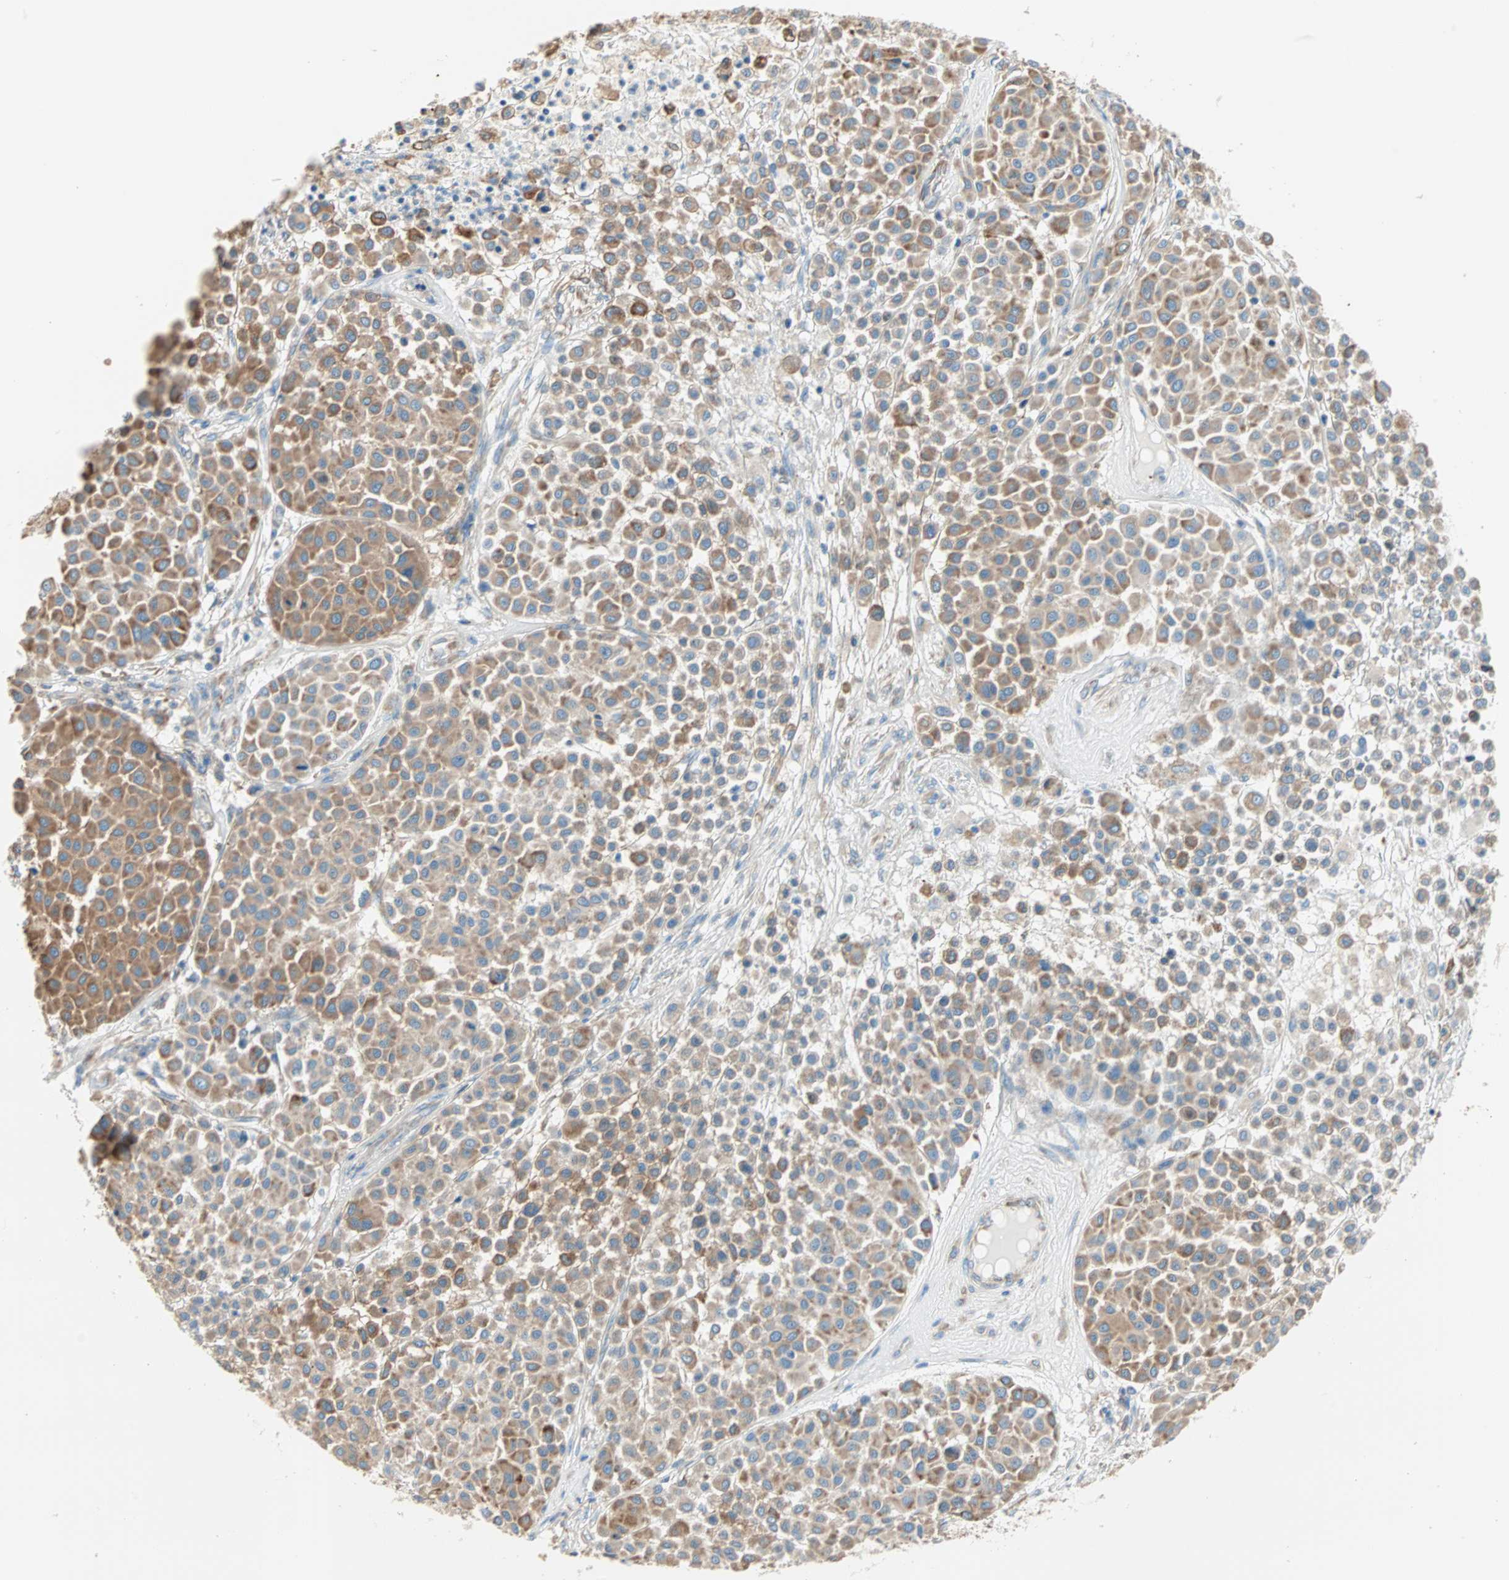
{"staining": {"intensity": "moderate", "quantity": ">75%", "location": "cytoplasmic/membranous"}, "tissue": "melanoma", "cell_type": "Tumor cells", "image_type": "cancer", "snomed": [{"axis": "morphology", "description": "Malignant melanoma, Metastatic site"}, {"axis": "topography", "description": "Soft tissue"}], "caption": "An image of malignant melanoma (metastatic site) stained for a protein displays moderate cytoplasmic/membranous brown staining in tumor cells.", "gene": "PLCXD1", "patient": {"sex": "male", "age": 41}}